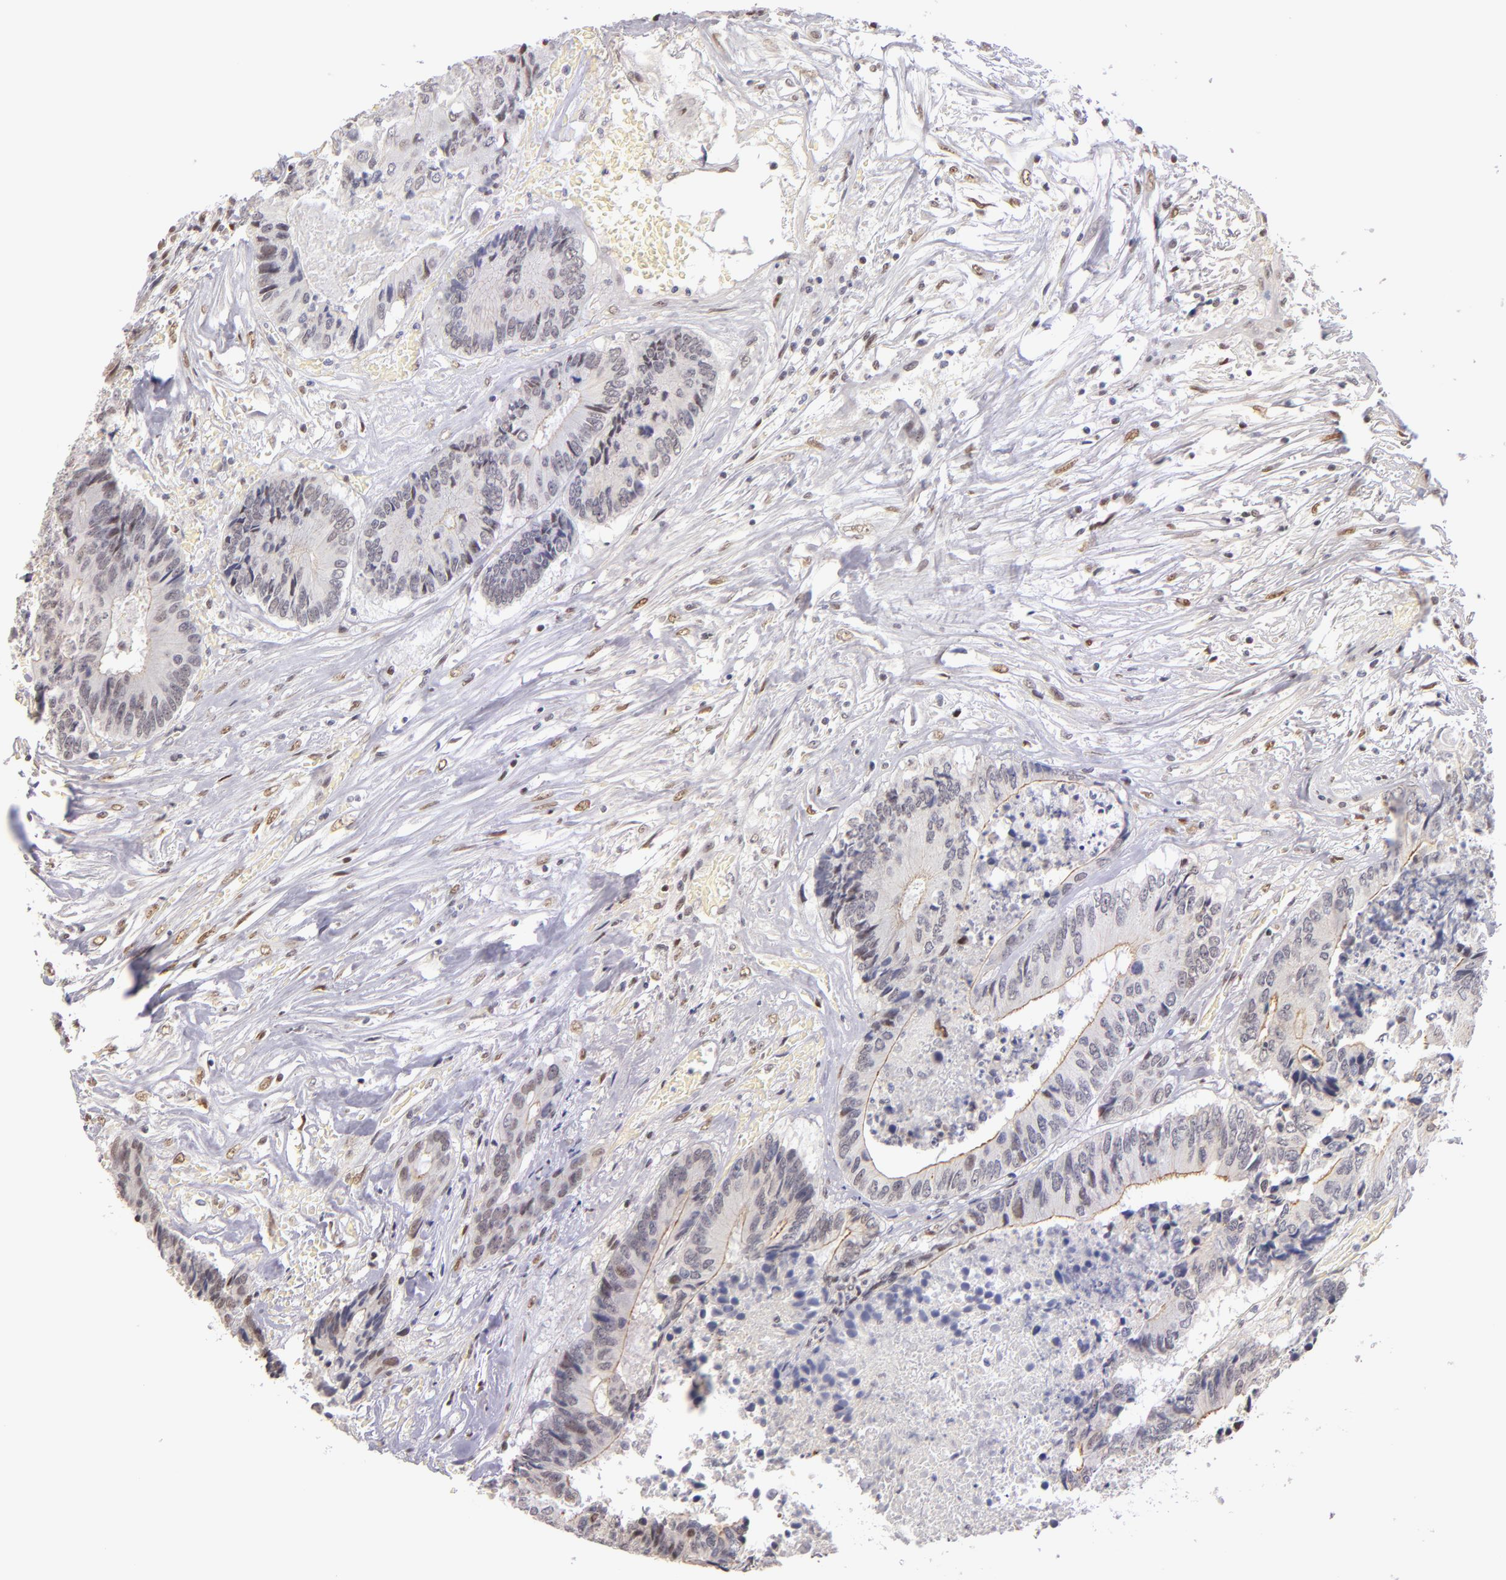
{"staining": {"intensity": "weak", "quantity": "<25%", "location": "nuclear"}, "tissue": "colorectal cancer", "cell_type": "Tumor cells", "image_type": "cancer", "snomed": [{"axis": "morphology", "description": "Adenocarcinoma, NOS"}, {"axis": "topography", "description": "Rectum"}], "caption": "Tumor cells are negative for protein expression in human adenocarcinoma (colorectal).", "gene": "NCOR2", "patient": {"sex": "male", "age": 55}}